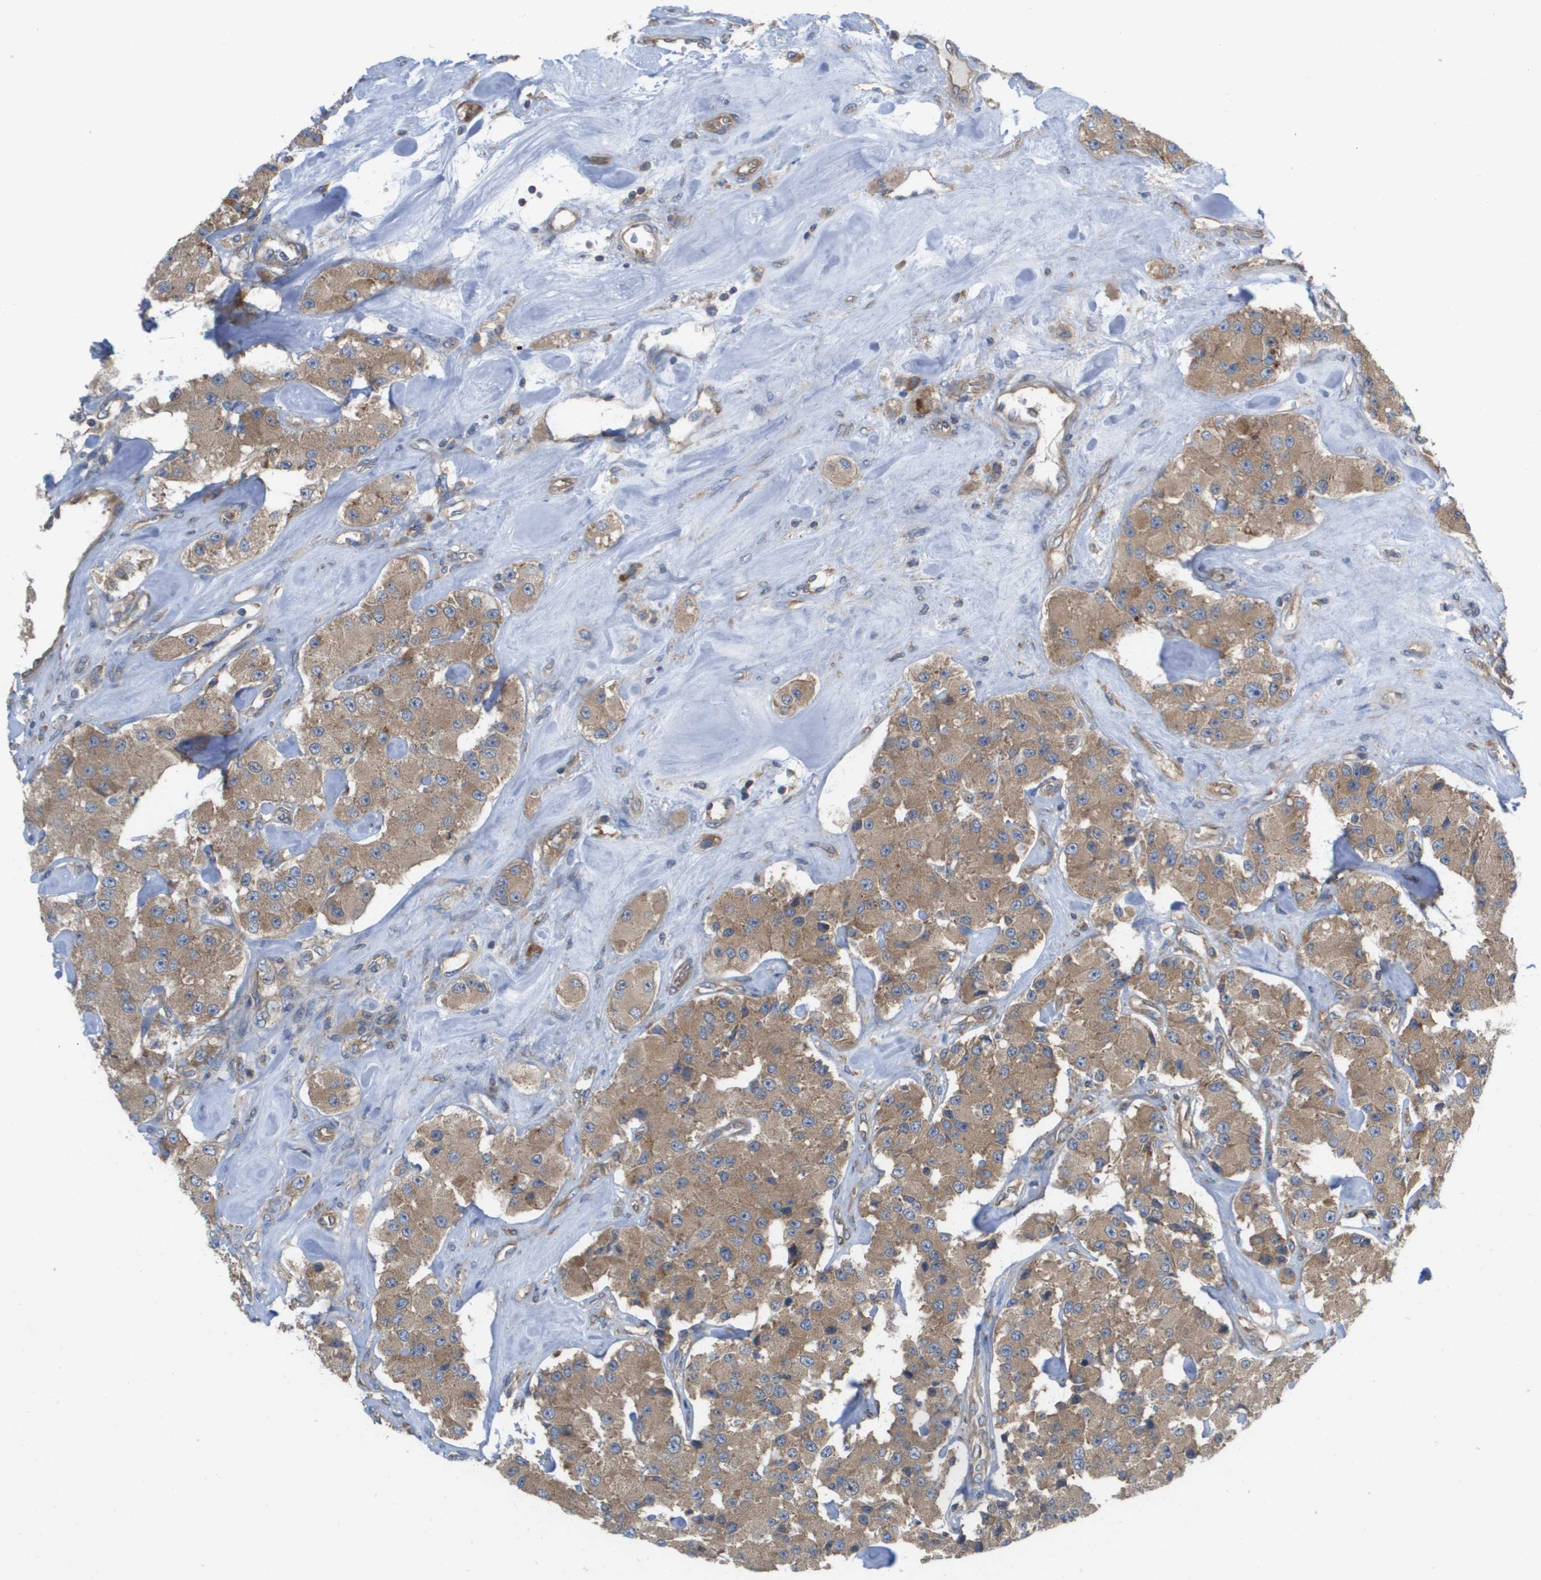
{"staining": {"intensity": "moderate", "quantity": ">75%", "location": "cytoplasmic/membranous"}, "tissue": "carcinoid", "cell_type": "Tumor cells", "image_type": "cancer", "snomed": [{"axis": "morphology", "description": "Carcinoid, malignant, NOS"}, {"axis": "topography", "description": "Pancreas"}], "caption": "Moderate cytoplasmic/membranous protein positivity is present in approximately >75% of tumor cells in carcinoid. Using DAB (3,3'-diaminobenzidine) (brown) and hematoxylin (blue) stains, captured at high magnification using brightfield microscopy.", "gene": "EIF4G2", "patient": {"sex": "male", "age": 41}}